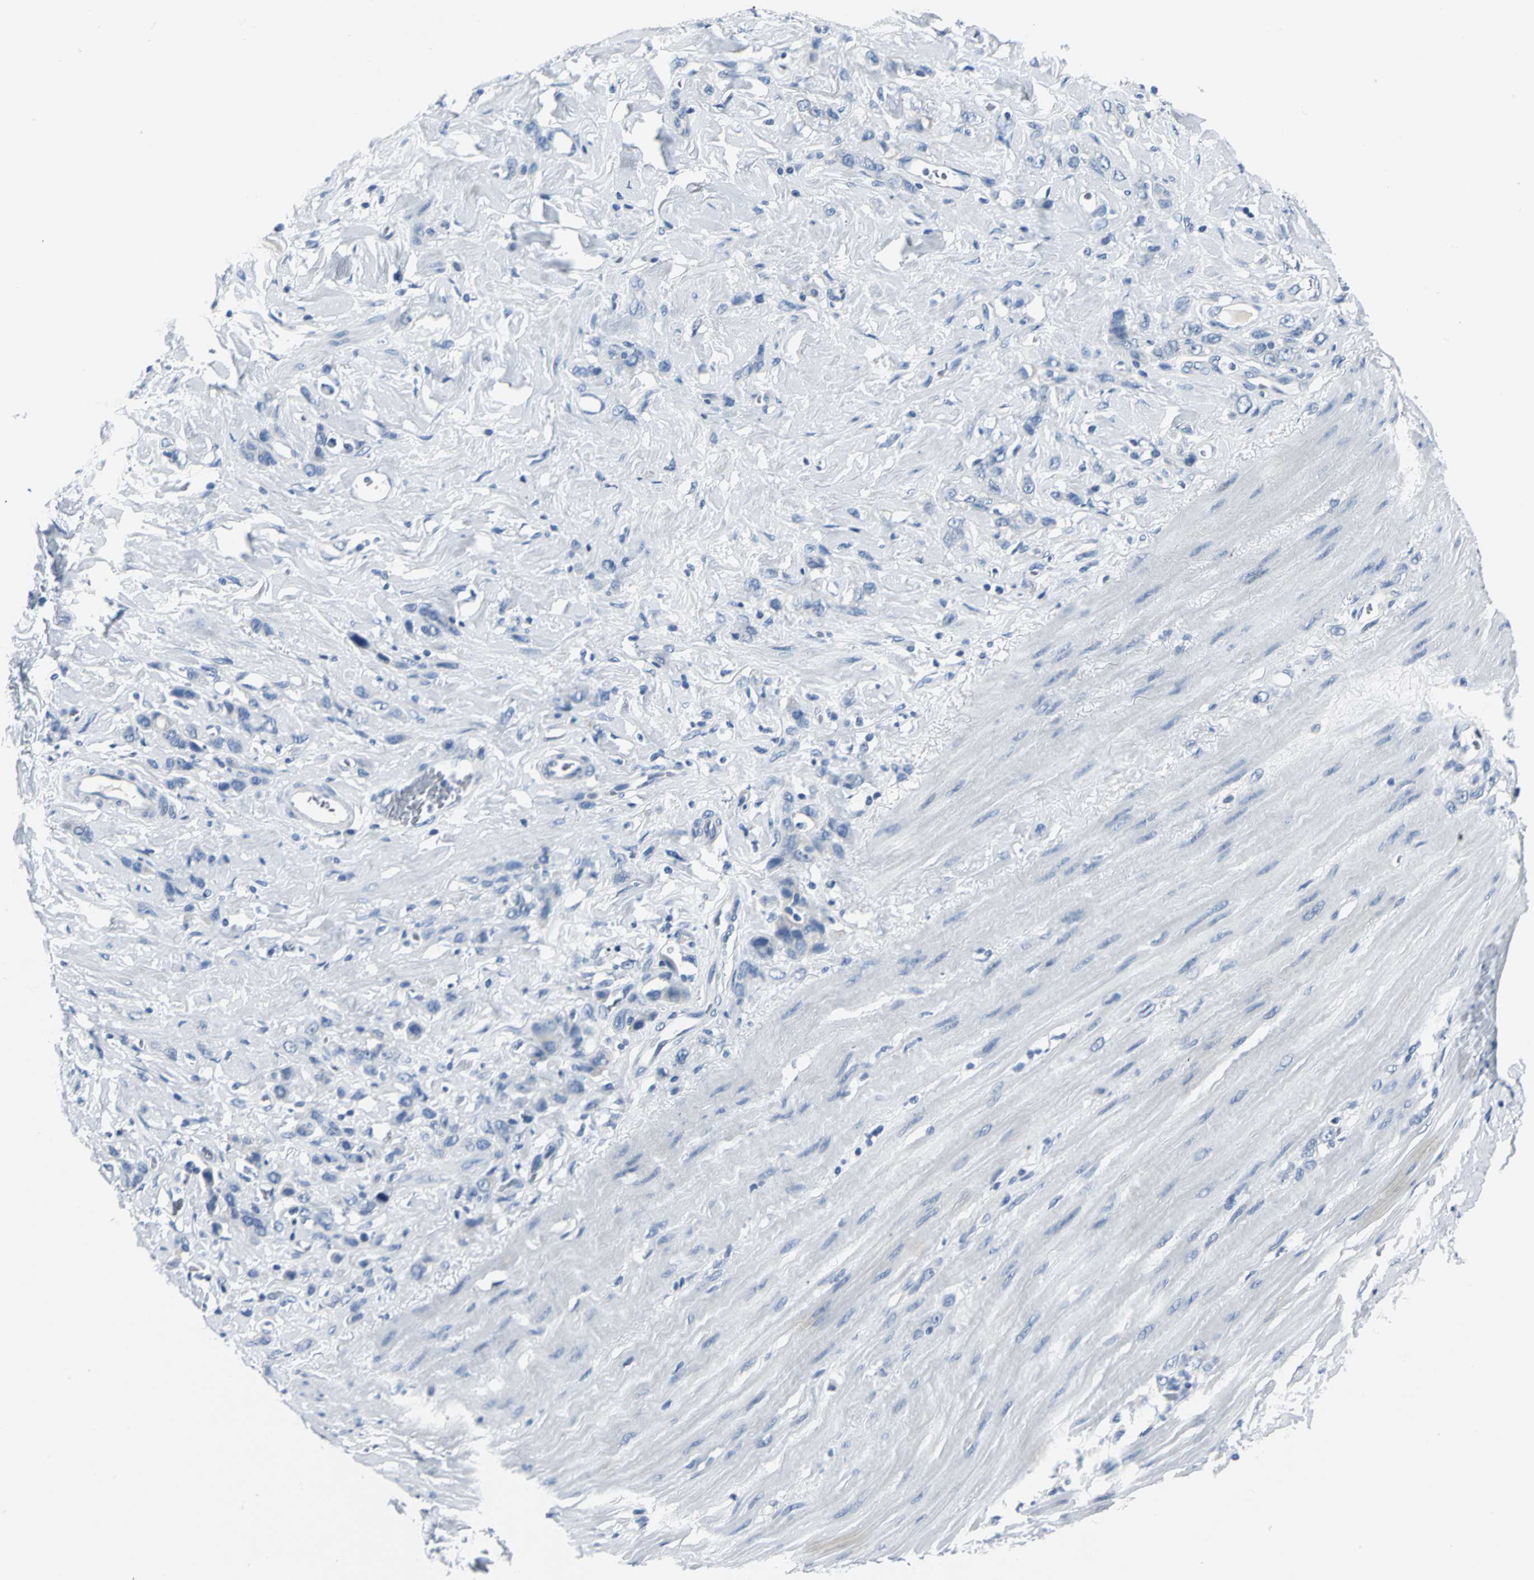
{"staining": {"intensity": "negative", "quantity": "none", "location": "none"}, "tissue": "stomach cancer", "cell_type": "Tumor cells", "image_type": "cancer", "snomed": [{"axis": "morphology", "description": "Normal tissue, NOS"}, {"axis": "morphology", "description": "Adenocarcinoma, NOS"}, {"axis": "topography", "description": "Stomach"}], "caption": "IHC photomicrograph of human stomach cancer (adenocarcinoma) stained for a protein (brown), which exhibits no expression in tumor cells.", "gene": "RIPOR1", "patient": {"sex": "male", "age": 82}}